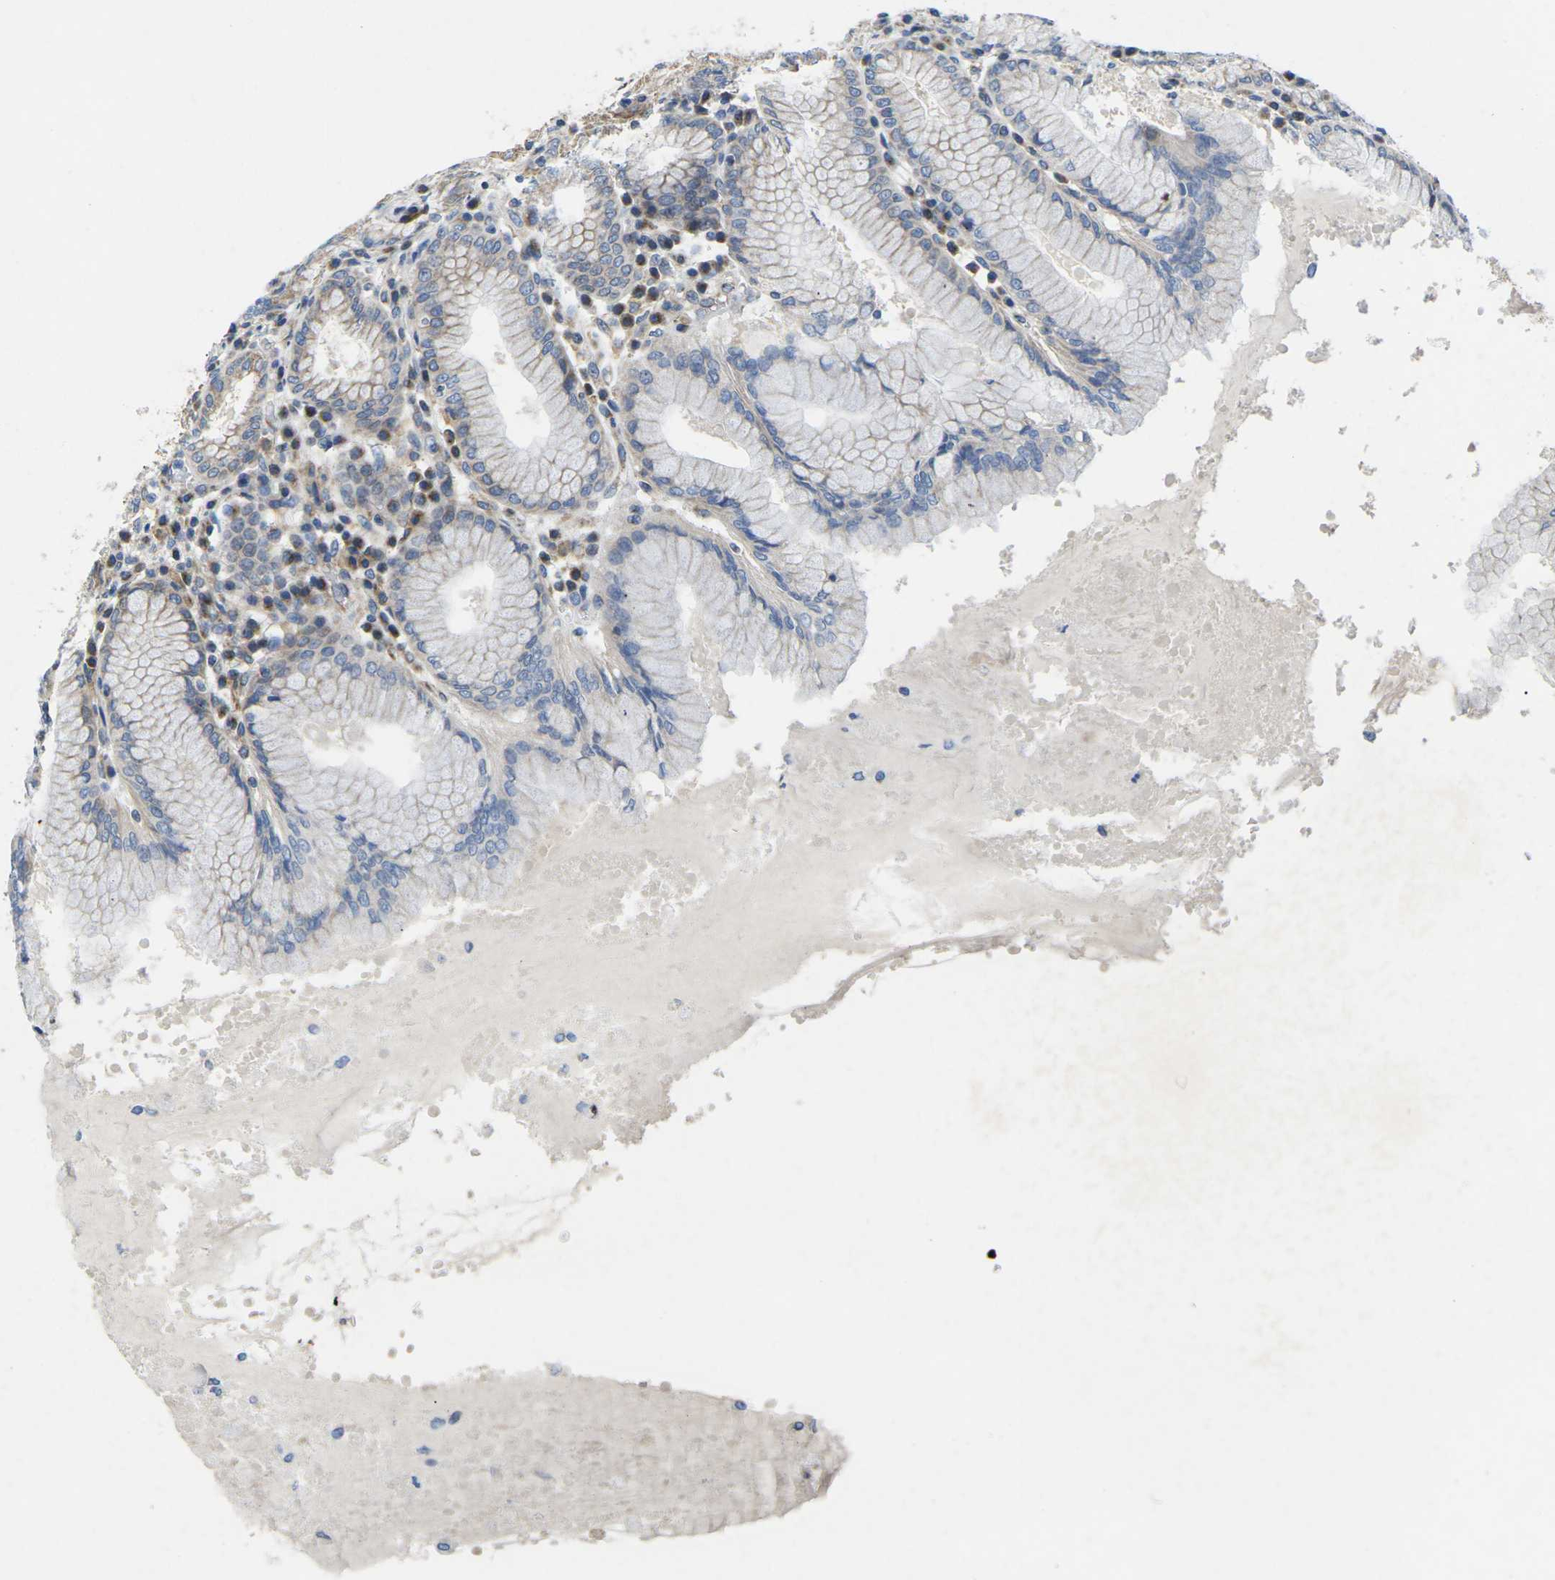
{"staining": {"intensity": "moderate", "quantity": "25%-75%", "location": "cytoplasmic/membranous"}, "tissue": "stomach", "cell_type": "Glandular cells", "image_type": "normal", "snomed": [{"axis": "morphology", "description": "Normal tissue, NOS"}, {"axis": "topography", "description": "Stomach"}, {"axis": "topography", "description": "Stomach, lower"}], "caption": "Human stomach stained for a protein (brown) displays moderate cytoplasmic/membranous positive staining in approximately 25%-75% of glandular cells.", "gene": "TMEFF2", "patient": {"sex": "female", "age": 56}}